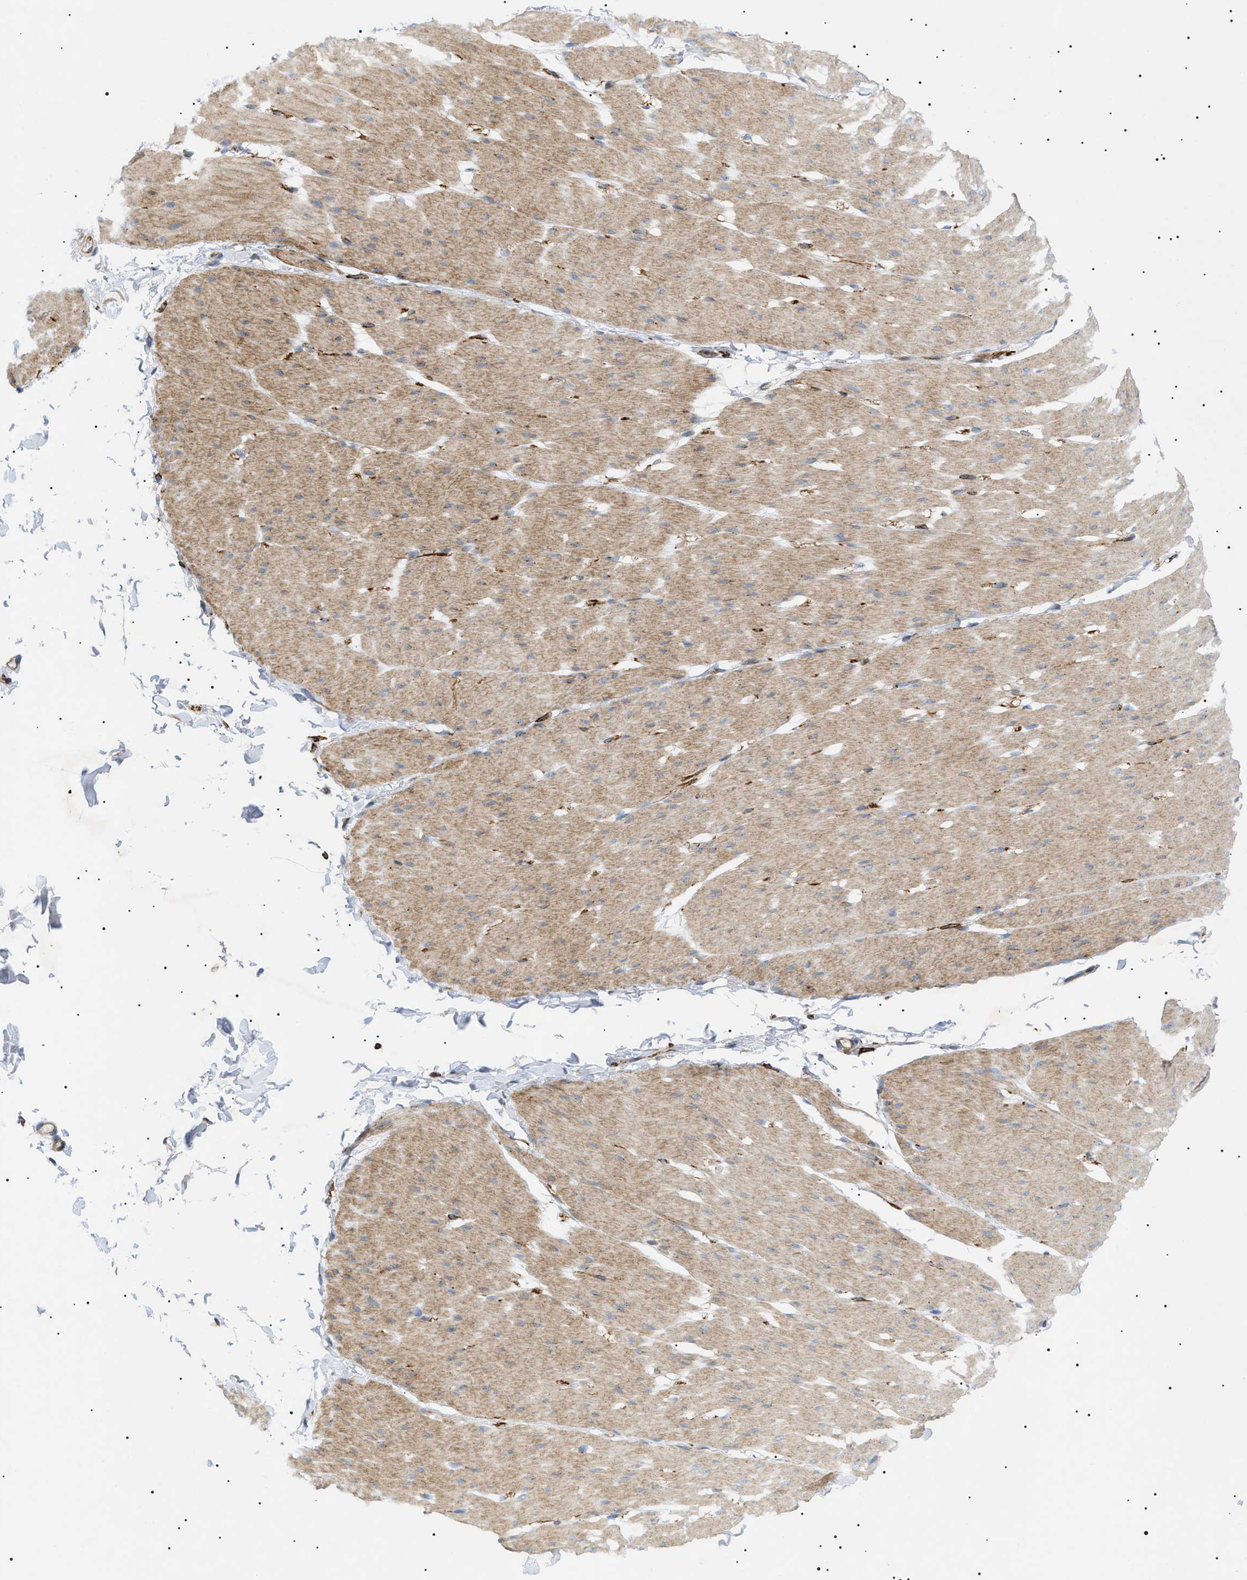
{"staining": {"intensity": "weak", "quantity": ">75%", "location": "cytoplasmic/membranous"}, "tissue": "smooth muscle", "cell_type": "Smooth muscle cells", "image_type": "normal", "snomed": [{"axis": "morphology", "description": "Normal tissue, NOS"}, {"axis": "topography", "description": "Smooth muscle"}, {"axis": "topography", "description": "Colon"}], "caption": "Human smooth muscle stained for a protein (brown) demonstrates weak cytoplasmic/membranous positive positivity in about >75% of smooth muscle cells.", "gene": "SFXN5", "patient": {"sex": "male", "age": 67}}